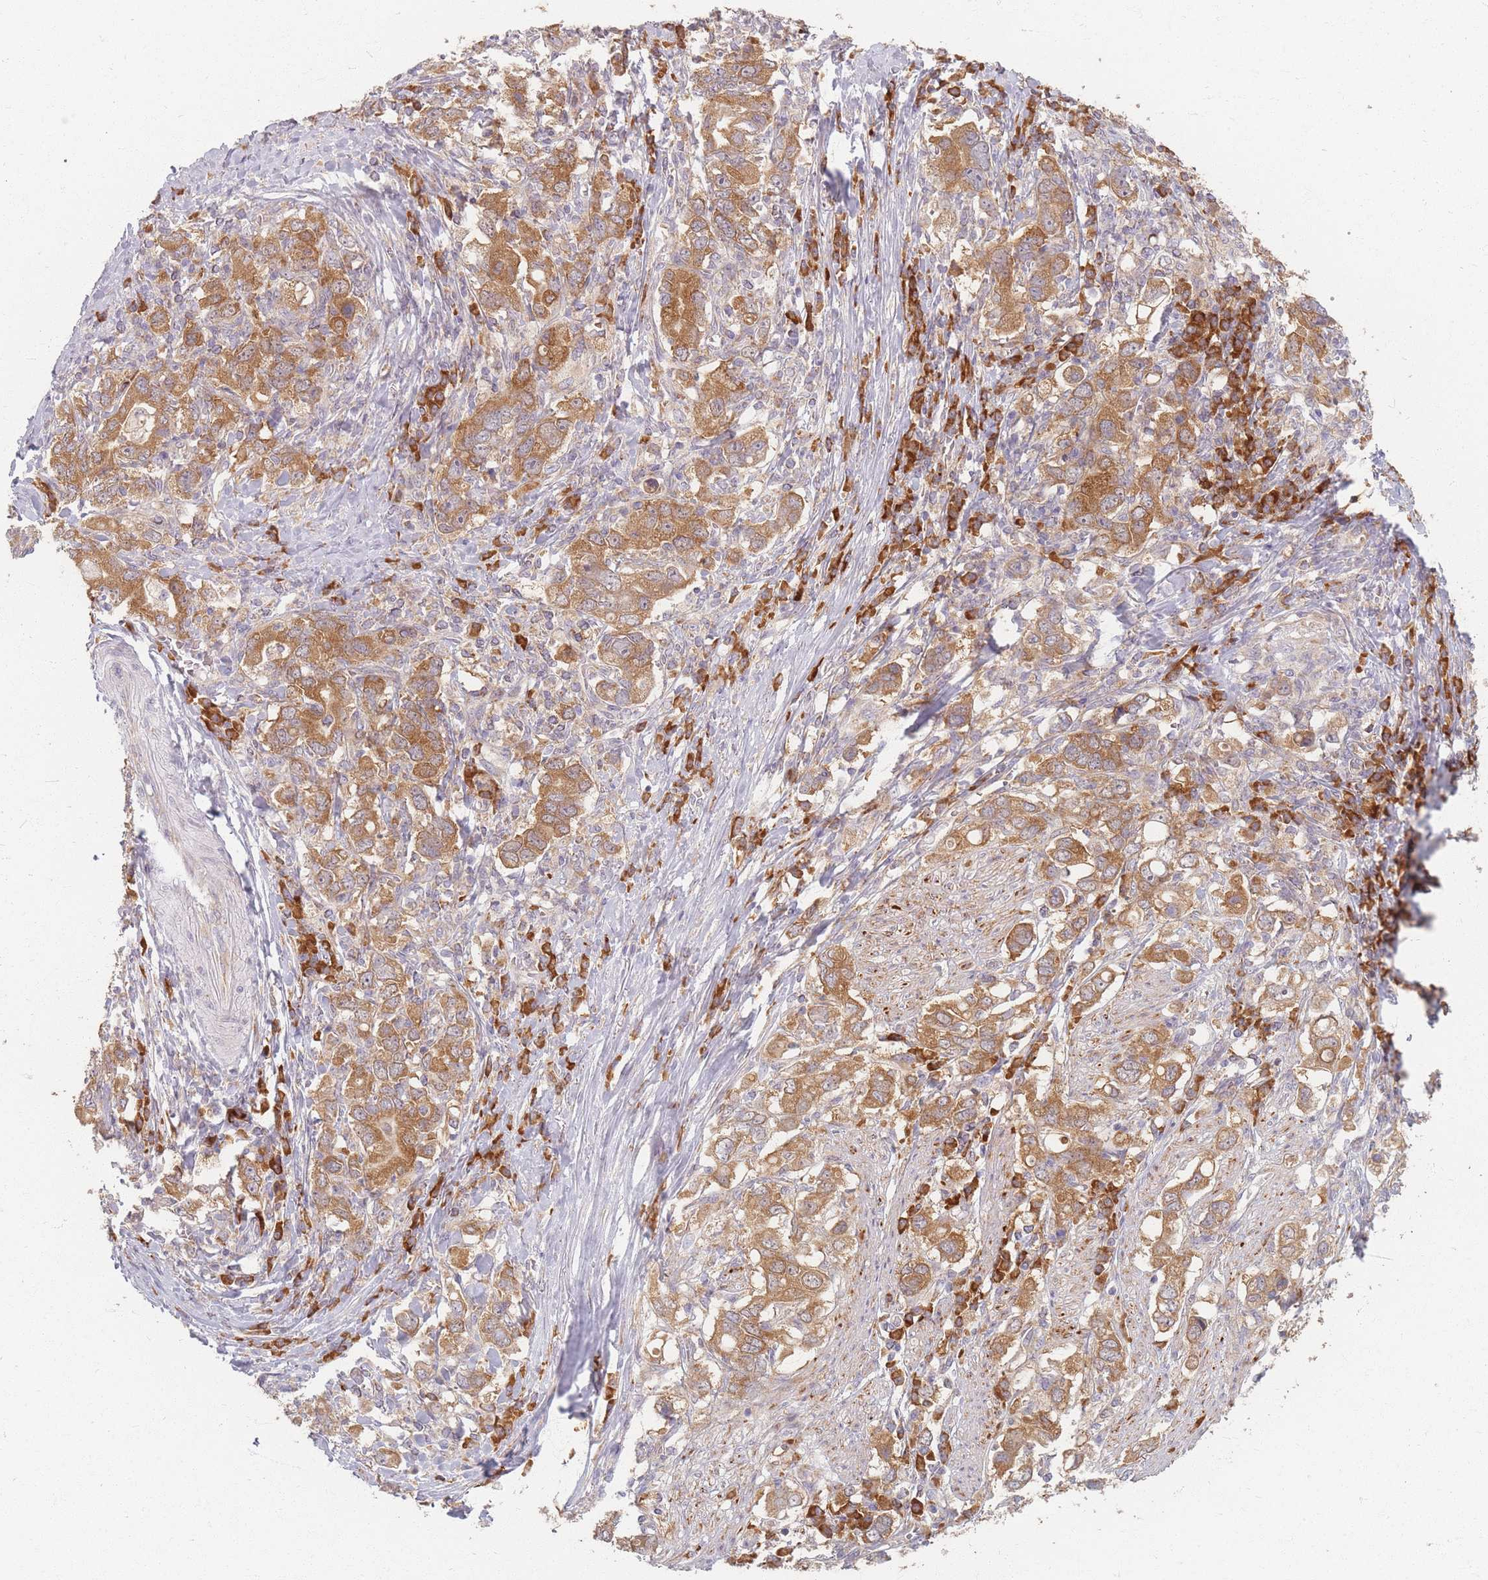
{"staining": {"intensity": "moderate", "quantity": ">75%", "location": "cytoplasmic/membranous"}, "tissue": "stomach cancer", "cell_type": "Tumor cells", "image_type": "cancer", "snomed": [{"axis": "morphology", "description": "Adenocarcinoma, NOS"}, {"axis": "topography", "description": "Stomach, upper"}, {"axis": "topography", "description": "Stomach"}], "caption": "DAB immunohistochemical staining of stomach adenocarcinoma shows moderate cytoplasmic/membranous protein positivity in approximately >75% of tumor cells. The protein is stained brown, and the nuclei are stained in blue (DAB IHC with brightfield microscopy, high magnification).", "gene": "SMIM14", "patient": {"sex": "male", "age": 62}}